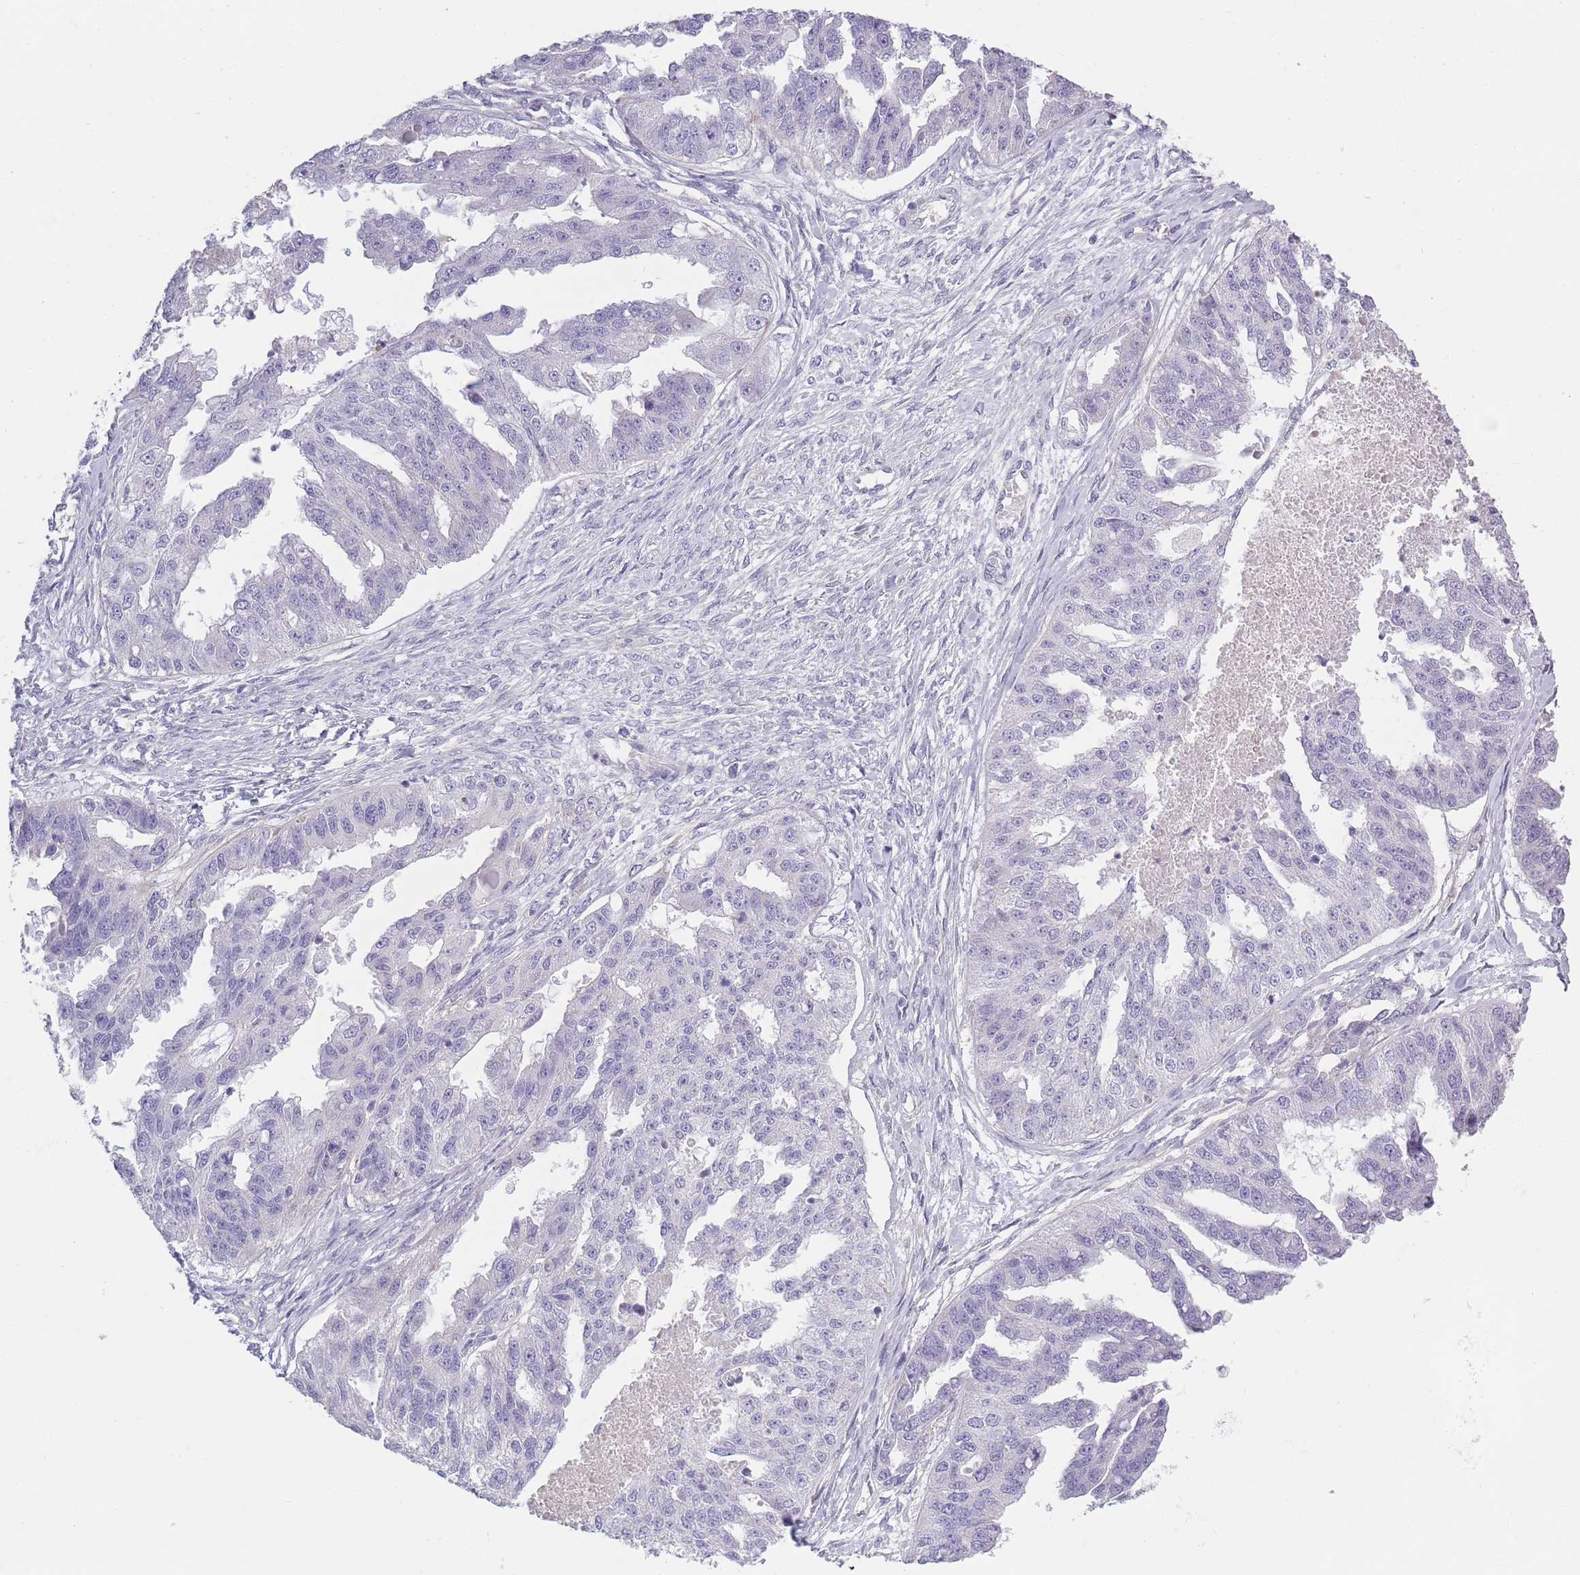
{"staining": {"intensity": "negative", "quantity": "none", "location": "none"}, "tissue": "ovarian cancer", "cell_type": "Tumor cells", "image_type": "cancer", "snomed": [{"axis": "morphology", "description": "Cystadenocarcinoma, serous, NOS"}, {"axis": "topography", "description": "Ovary"}], "caption": "A high-resolution micrograph shows immunohistochemistry (IHC) staining of ovarian cancer, which displays no significant staining in tumor cells.", "gene": "AP3M2", "patient": {"sex": "female", "age": 58}}